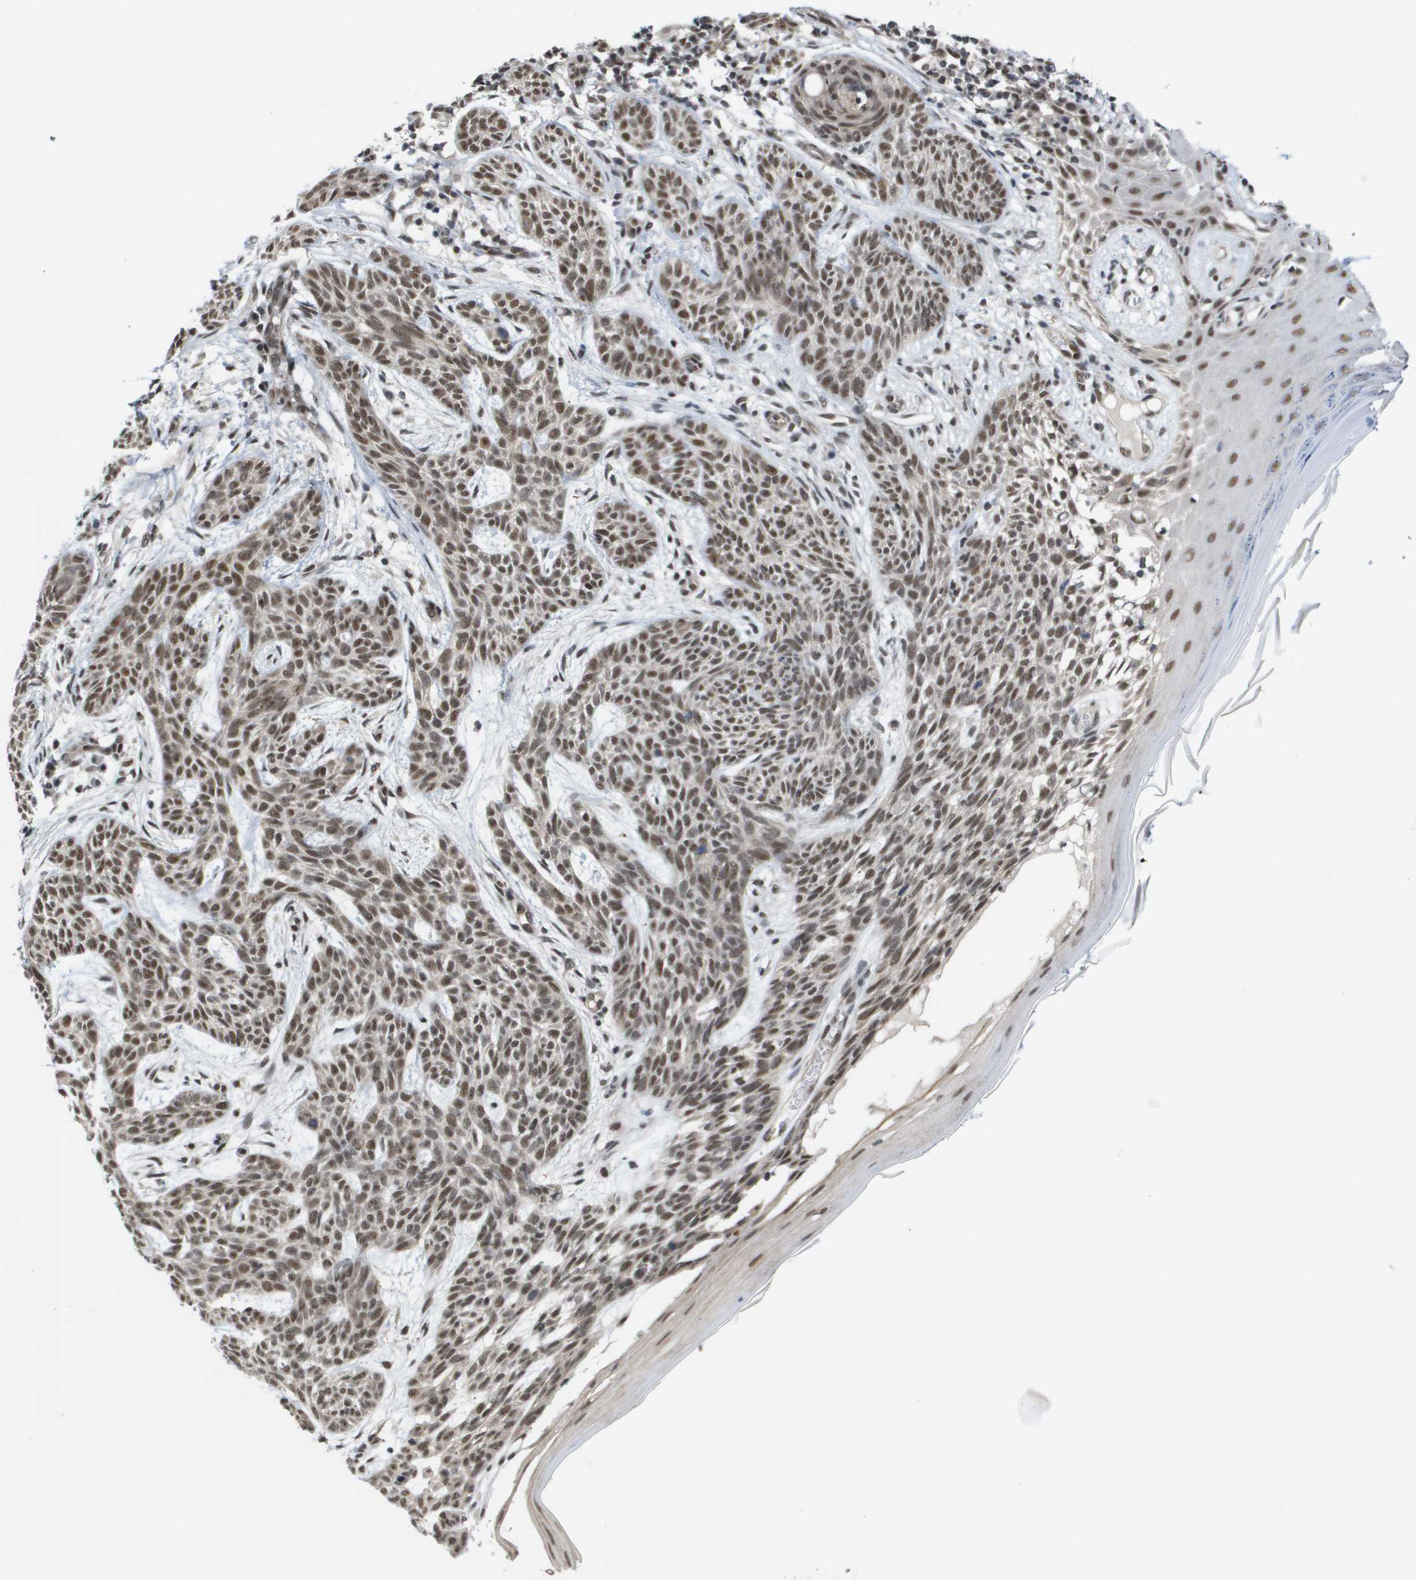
{"staining": {"intensity": "moderate", "quantity": ">75%", "location": "nuclear"}, "tissue": "skin cancer", "cell_type": "Tumor cells", "image_type": "cancer", "snomed": [{"axis": "morphology", "description": "Basal cell carcinoma"}, {"axis": "topography", "description": "Skin"}], "caption": "Skin cancer (basal cell carcinoma) stained with a brown dye reveals moderate nuclear positive staining in approximately >75% of tumor cells.", "gene": "ISY1", "patient": {"sex": "female", "age": 59}}